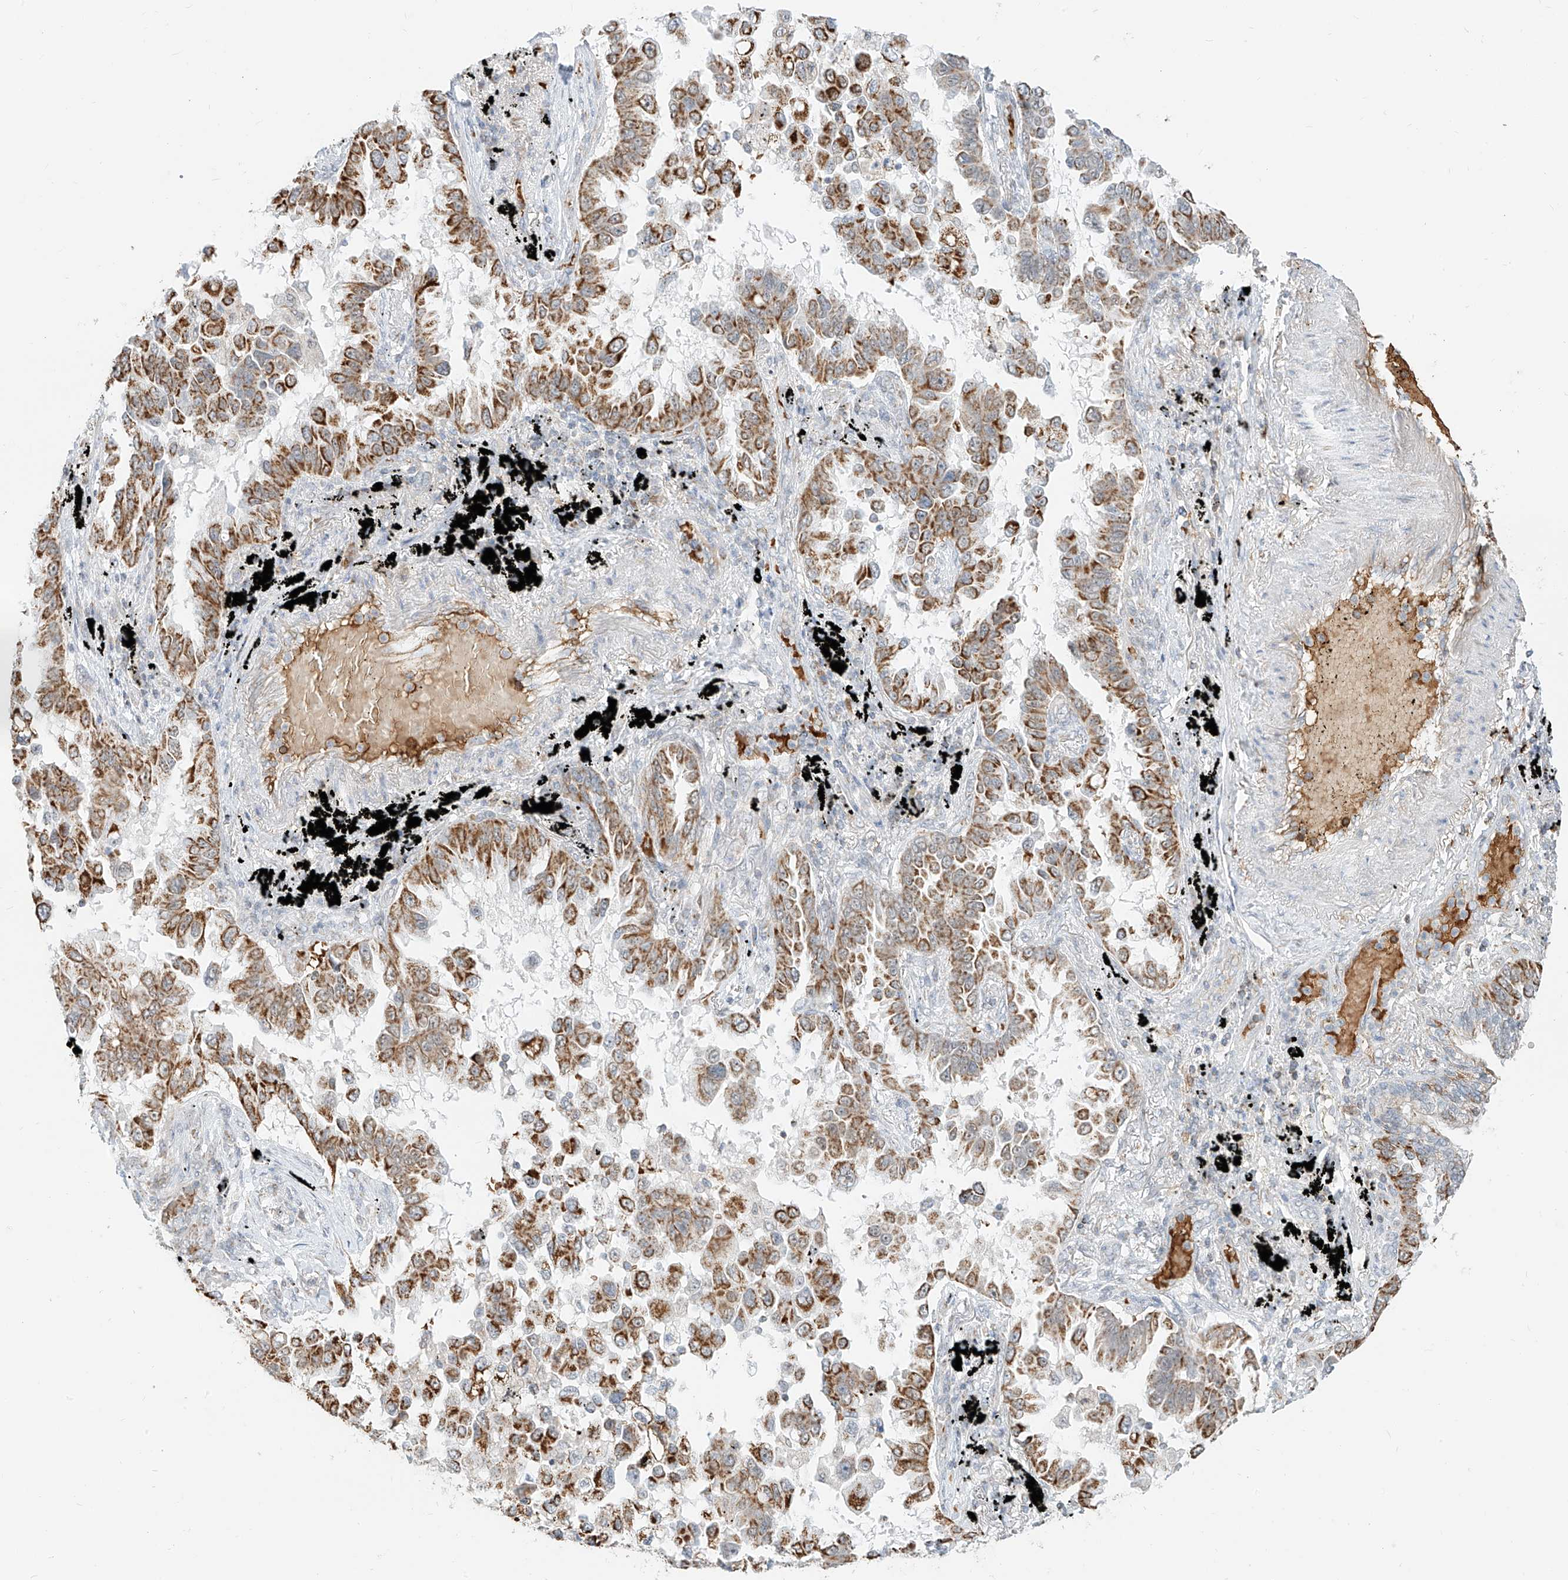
{"staining": {"intensity": "moderate", "quantity": ">75%", "location": "cytoplasmic/membranous"}, "tissue": "lung cancer", "cell_type": "Tumor cells", "image_type": "cancer", "snomed": [{"axis": "morphology", "description": "Adenocarcinoma, NOS"}, {"axis": "topography", "description": "Lung"}], "caption": "Lung adenocarcinoma stained with immunohistochemistry (IHC) reveals moderate cytoplasmic/membranous positivity in about >75% of tumor cells. (brown staining indicates protein expression, while blue staining denotes nuclei).", "gene": "MTUS2", "patient": {"sex": "female", "age": 67}}